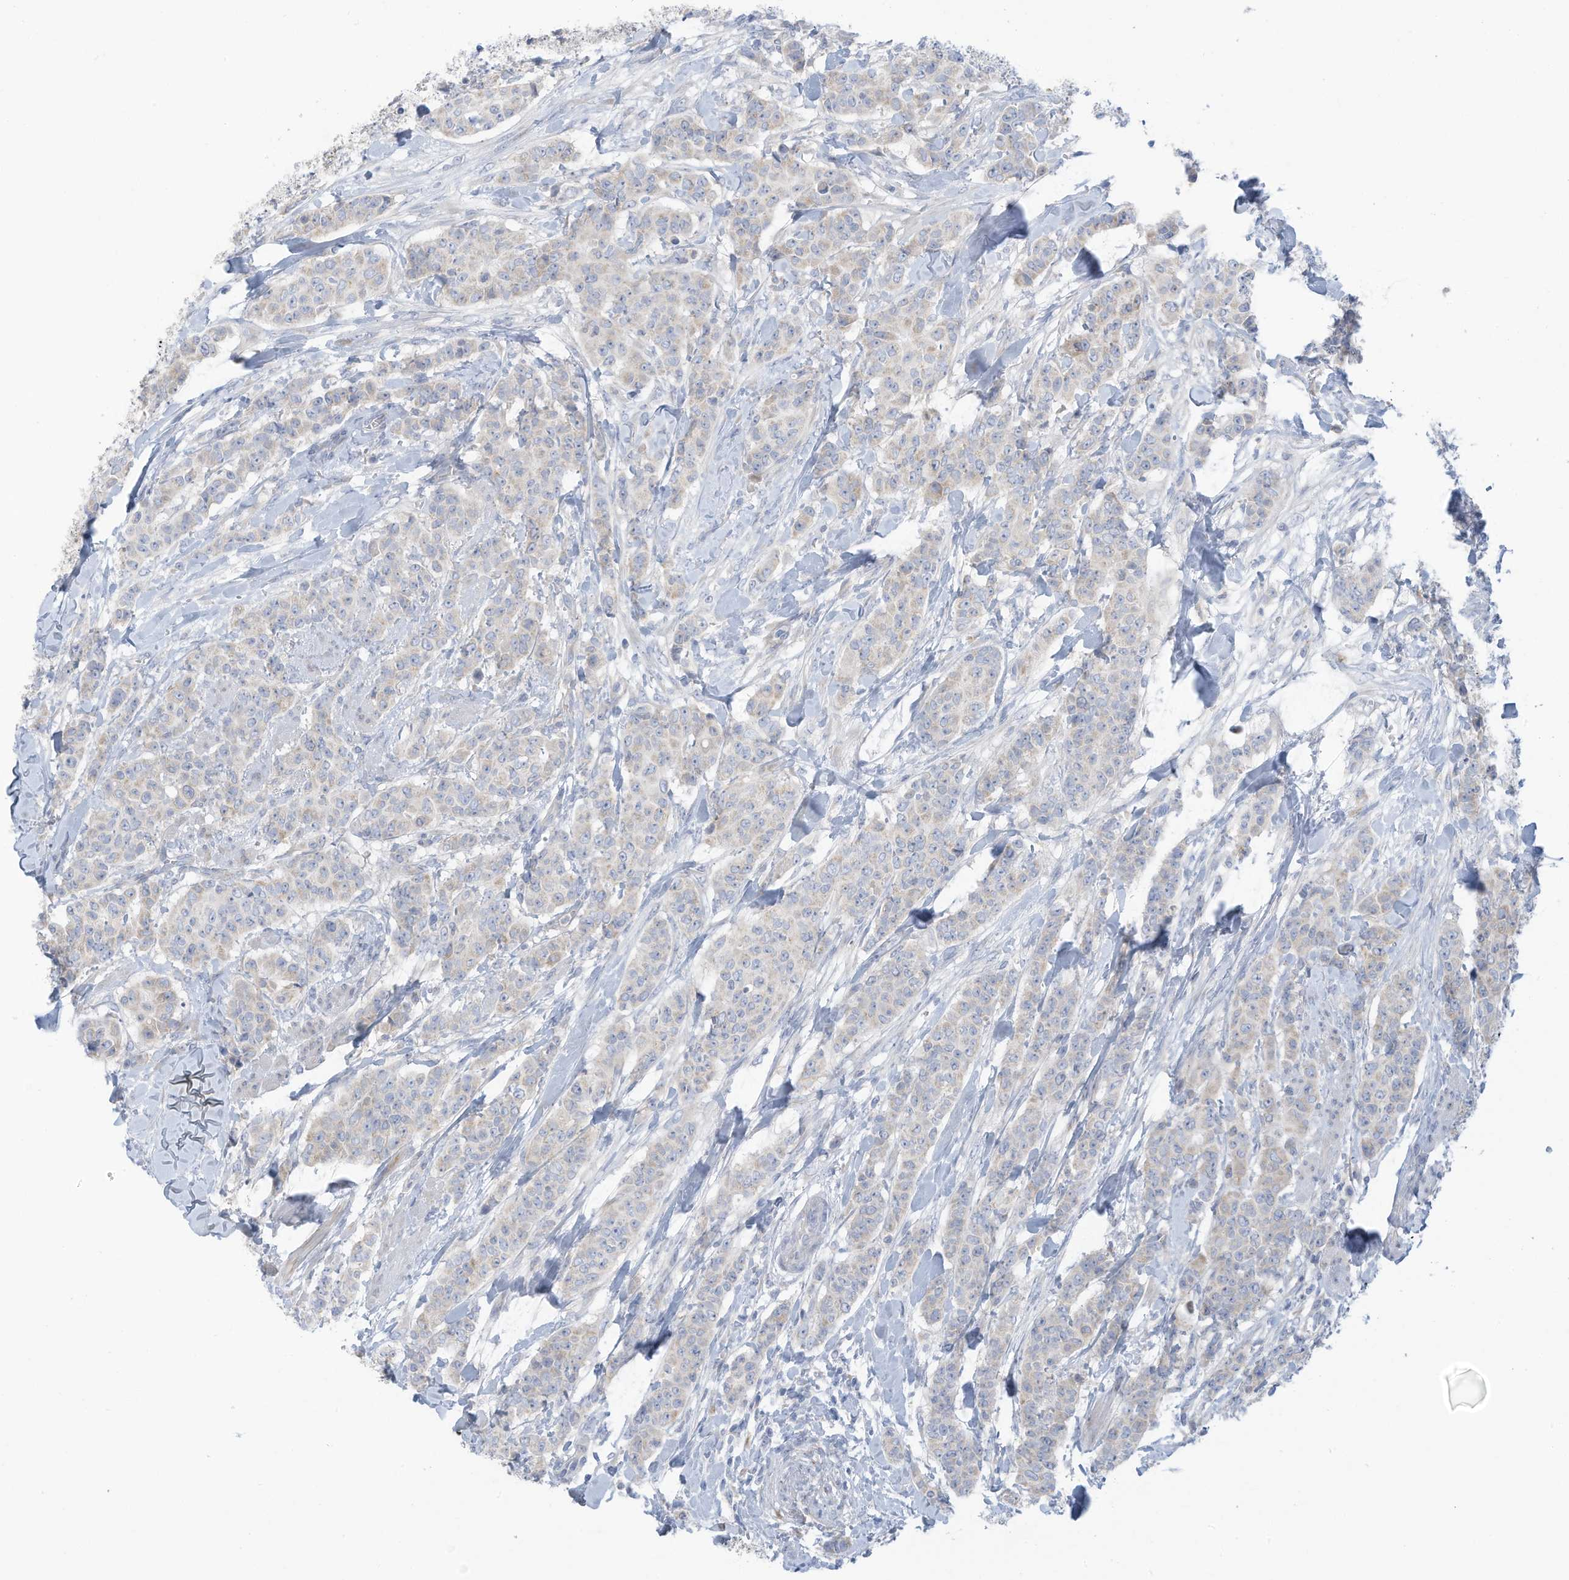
{"staining": {"intensity": "negative", "quantity": "none", "location": "none"}, "tissue": "breast cancer", "cell_type": "Tumor cells", "image_type": "cancer", "snomed": [{"axis": "morphology", "description": "Duct carcinoma"}, {"axis": "topography", "description": "Breast"}], "caption": "DAB immunohistochemical staining of breast cancer (intraductal carcinoma) demonstrates no significant staining in tumor cells.", "gene": "TRMT2B", "patient": {"sex": "female", "age": 40}}